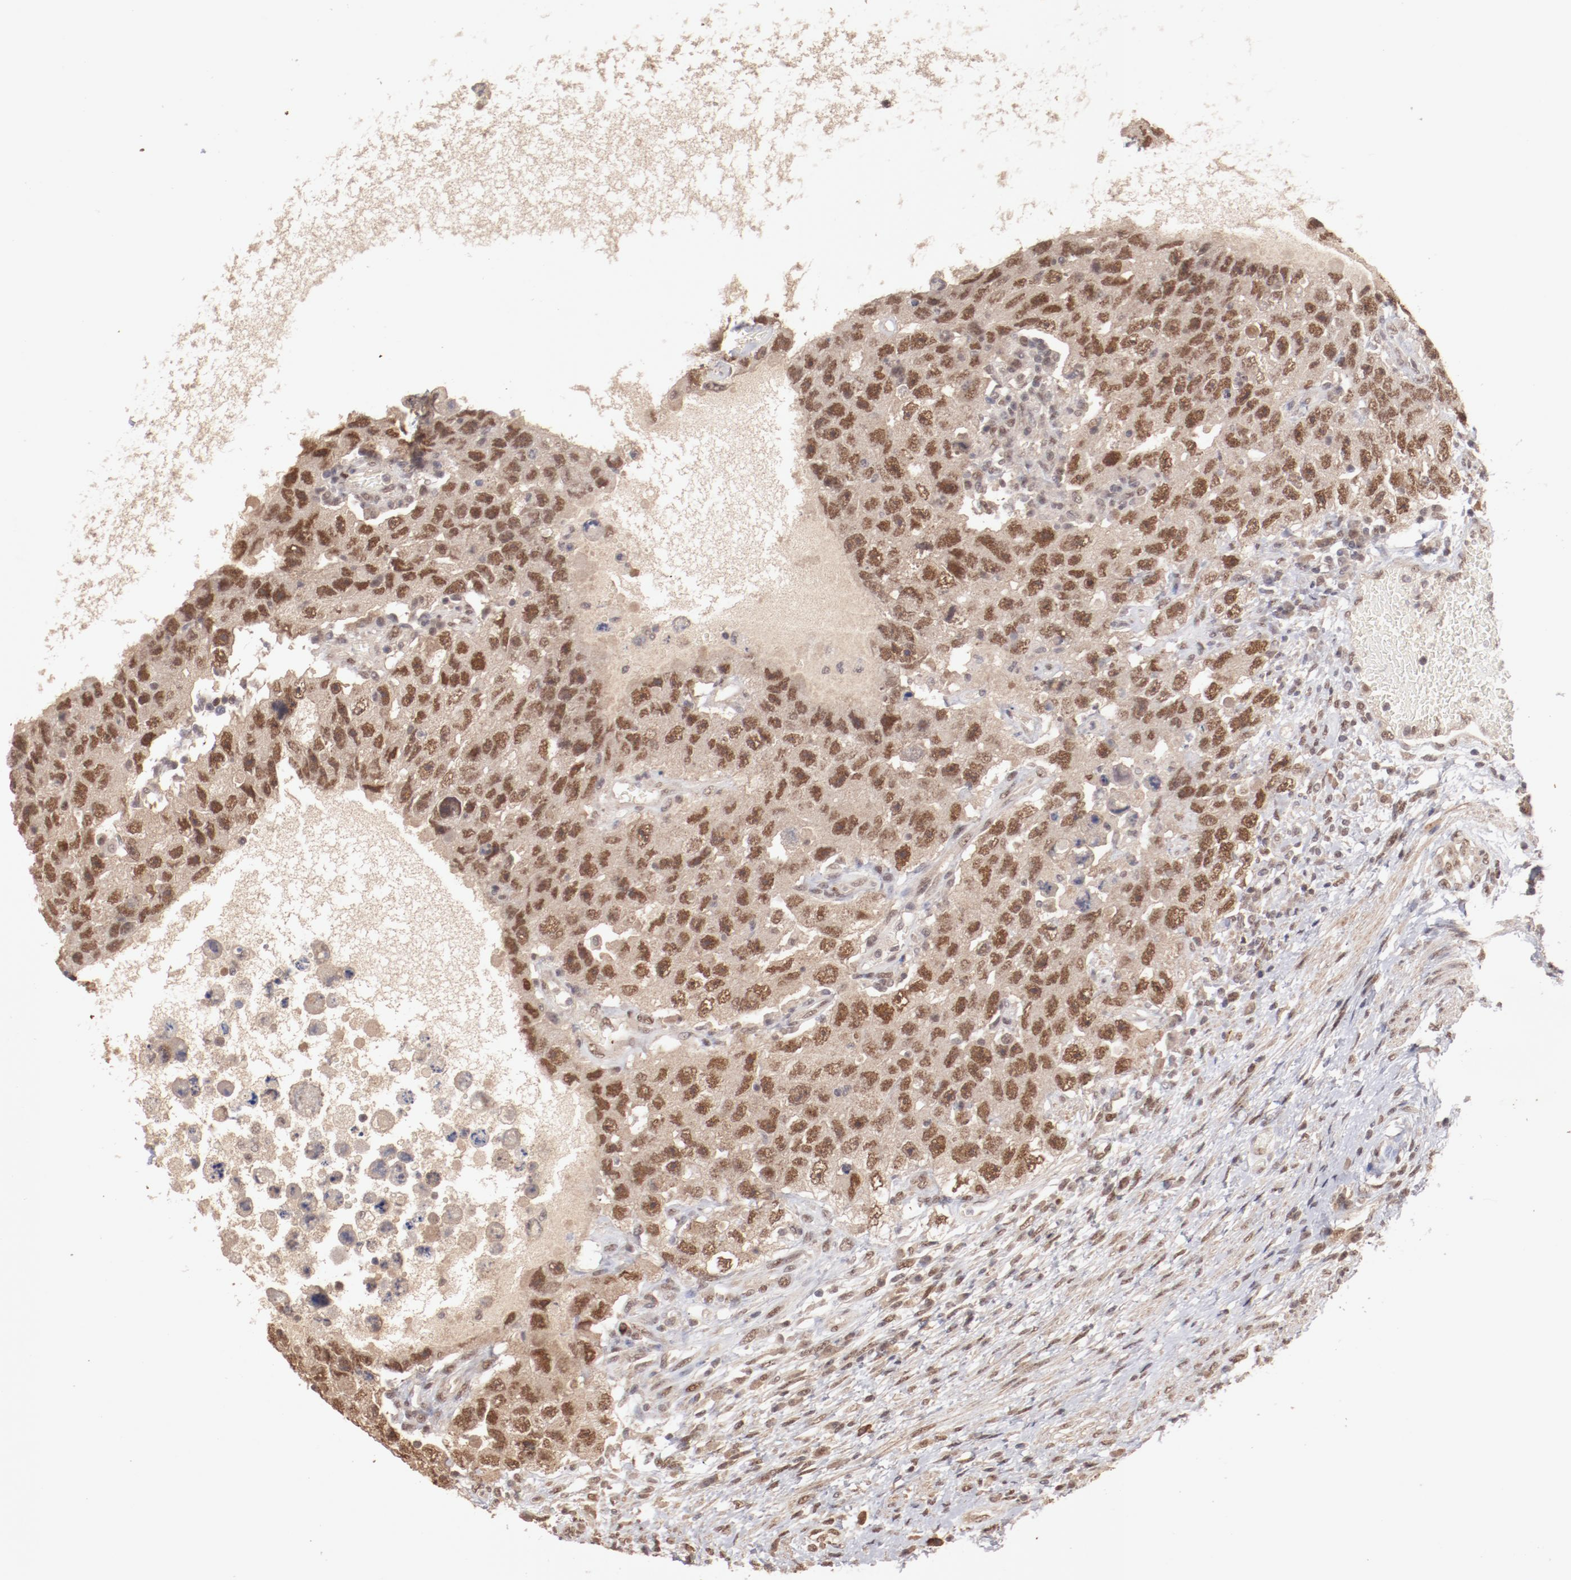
{"staining": {"intensity": "moderate", "quantity": ">75%", "location": "cytoplasmic/membranous,nuclear"}, "tissue": "testis cancer", "cell_type": "Tumor cells", "image_type": "cancer", "snomed": [{"axis": "morphology", "description": "Carcinoma, Embryonal, NOS"}, {"axis": "topography", "description": "Testis"}], "caption": "IHC of human embryonal carcinoma (testis) exhibits medium levels of moderate cytoplasmic/membranous and nuclear expression in approximately >75% of tumor cells.", "gene": "CLOCK", "patient": {"sex": "male", "age": 26}}